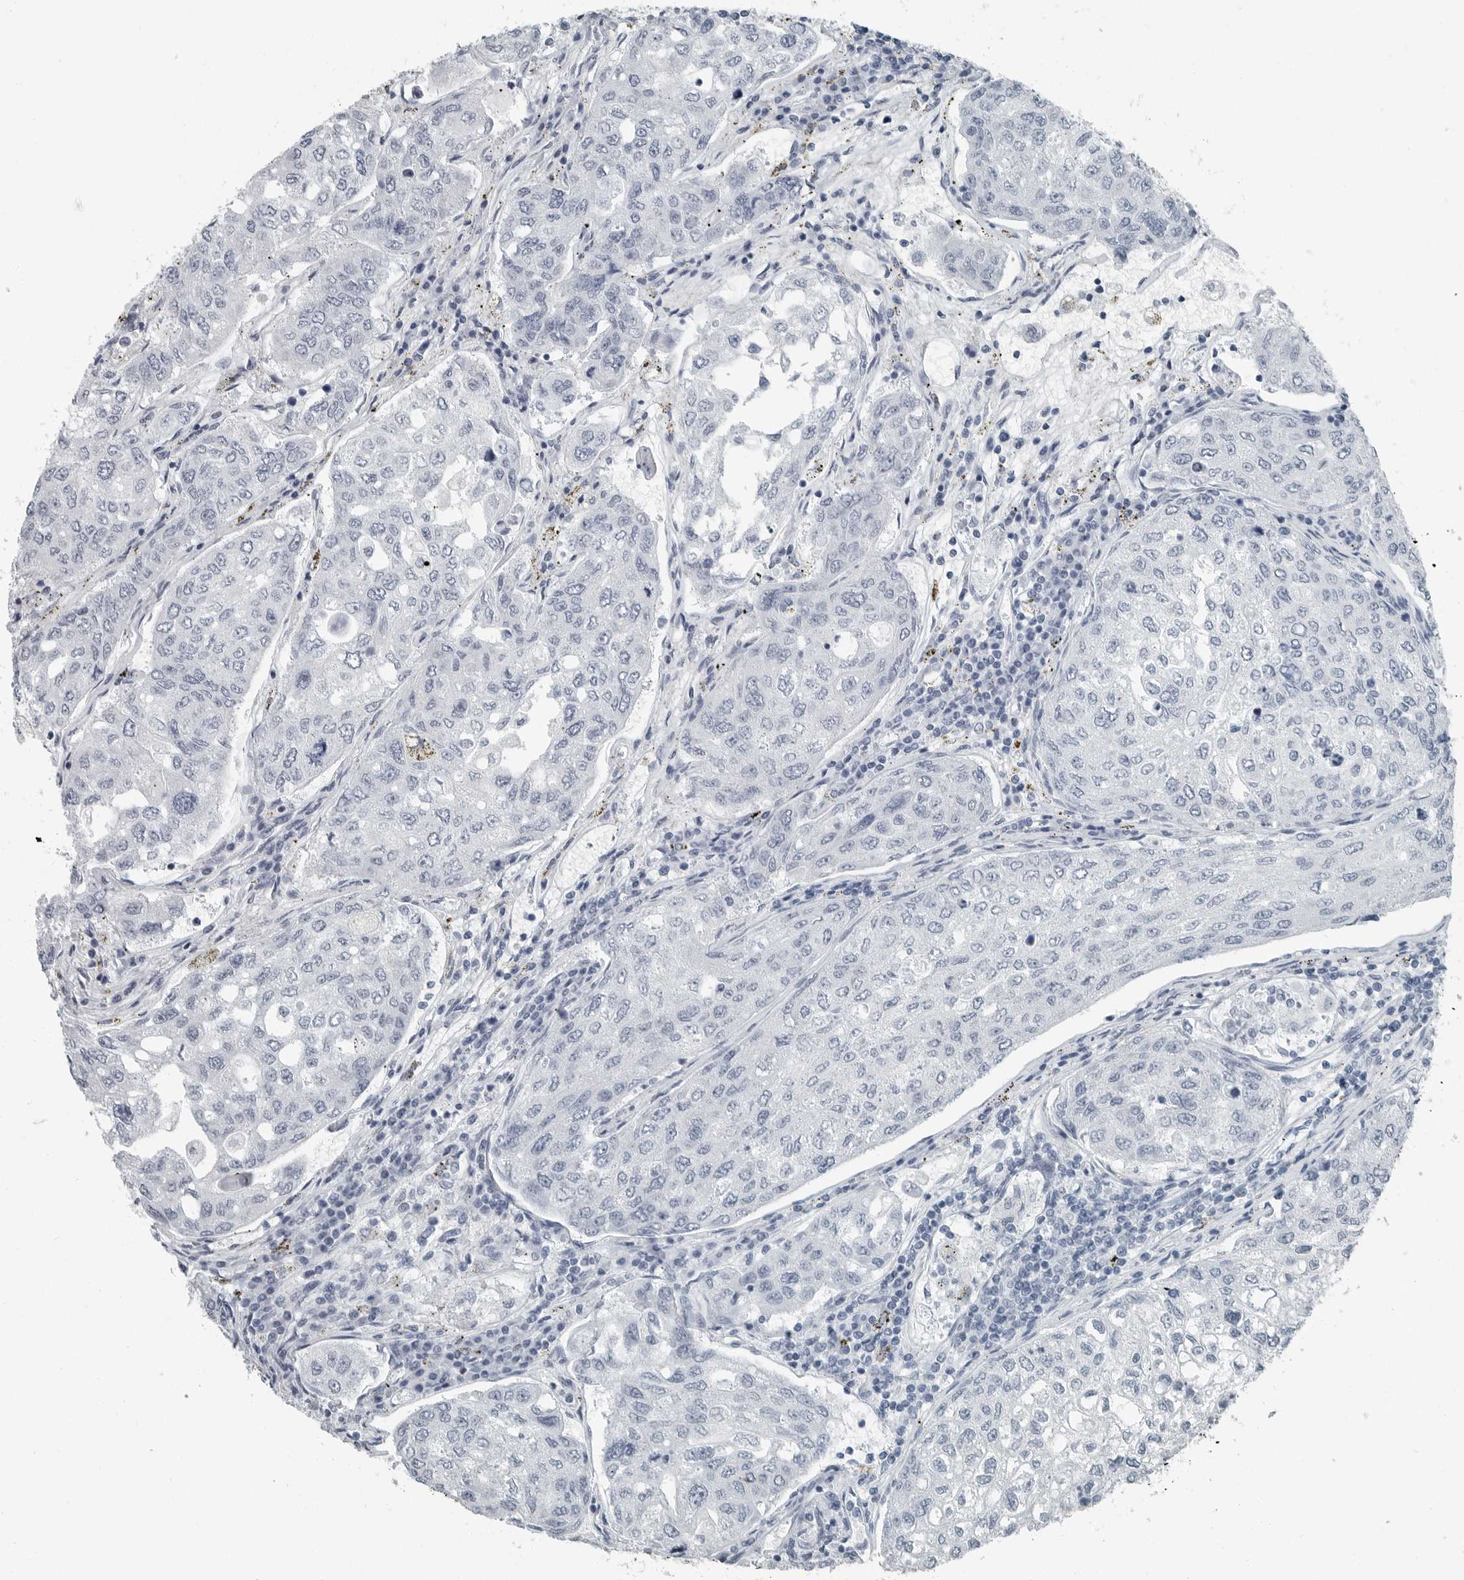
{"staining": {"intensity": "negative", "quantity": "none", "location": "none"}, "tissue": "urothelial cancer", "cell_type": "Tumor cells", "image_type": "cancer", "snomed": [{"axis": "morphology", "description": "Urothelial carcinoma, High grade"}, {"axis": "topography", "description": "Lymph node"}, {"axis": "topography", "description": "Urinary bladder"}], "caption": "Immunohistochemical staining of human high-grade urothelial carcinoma demonstrates no significant positivity in tumor cells.", "gene": "FABP6", "patient": {"sex": "male", "age": 51}}